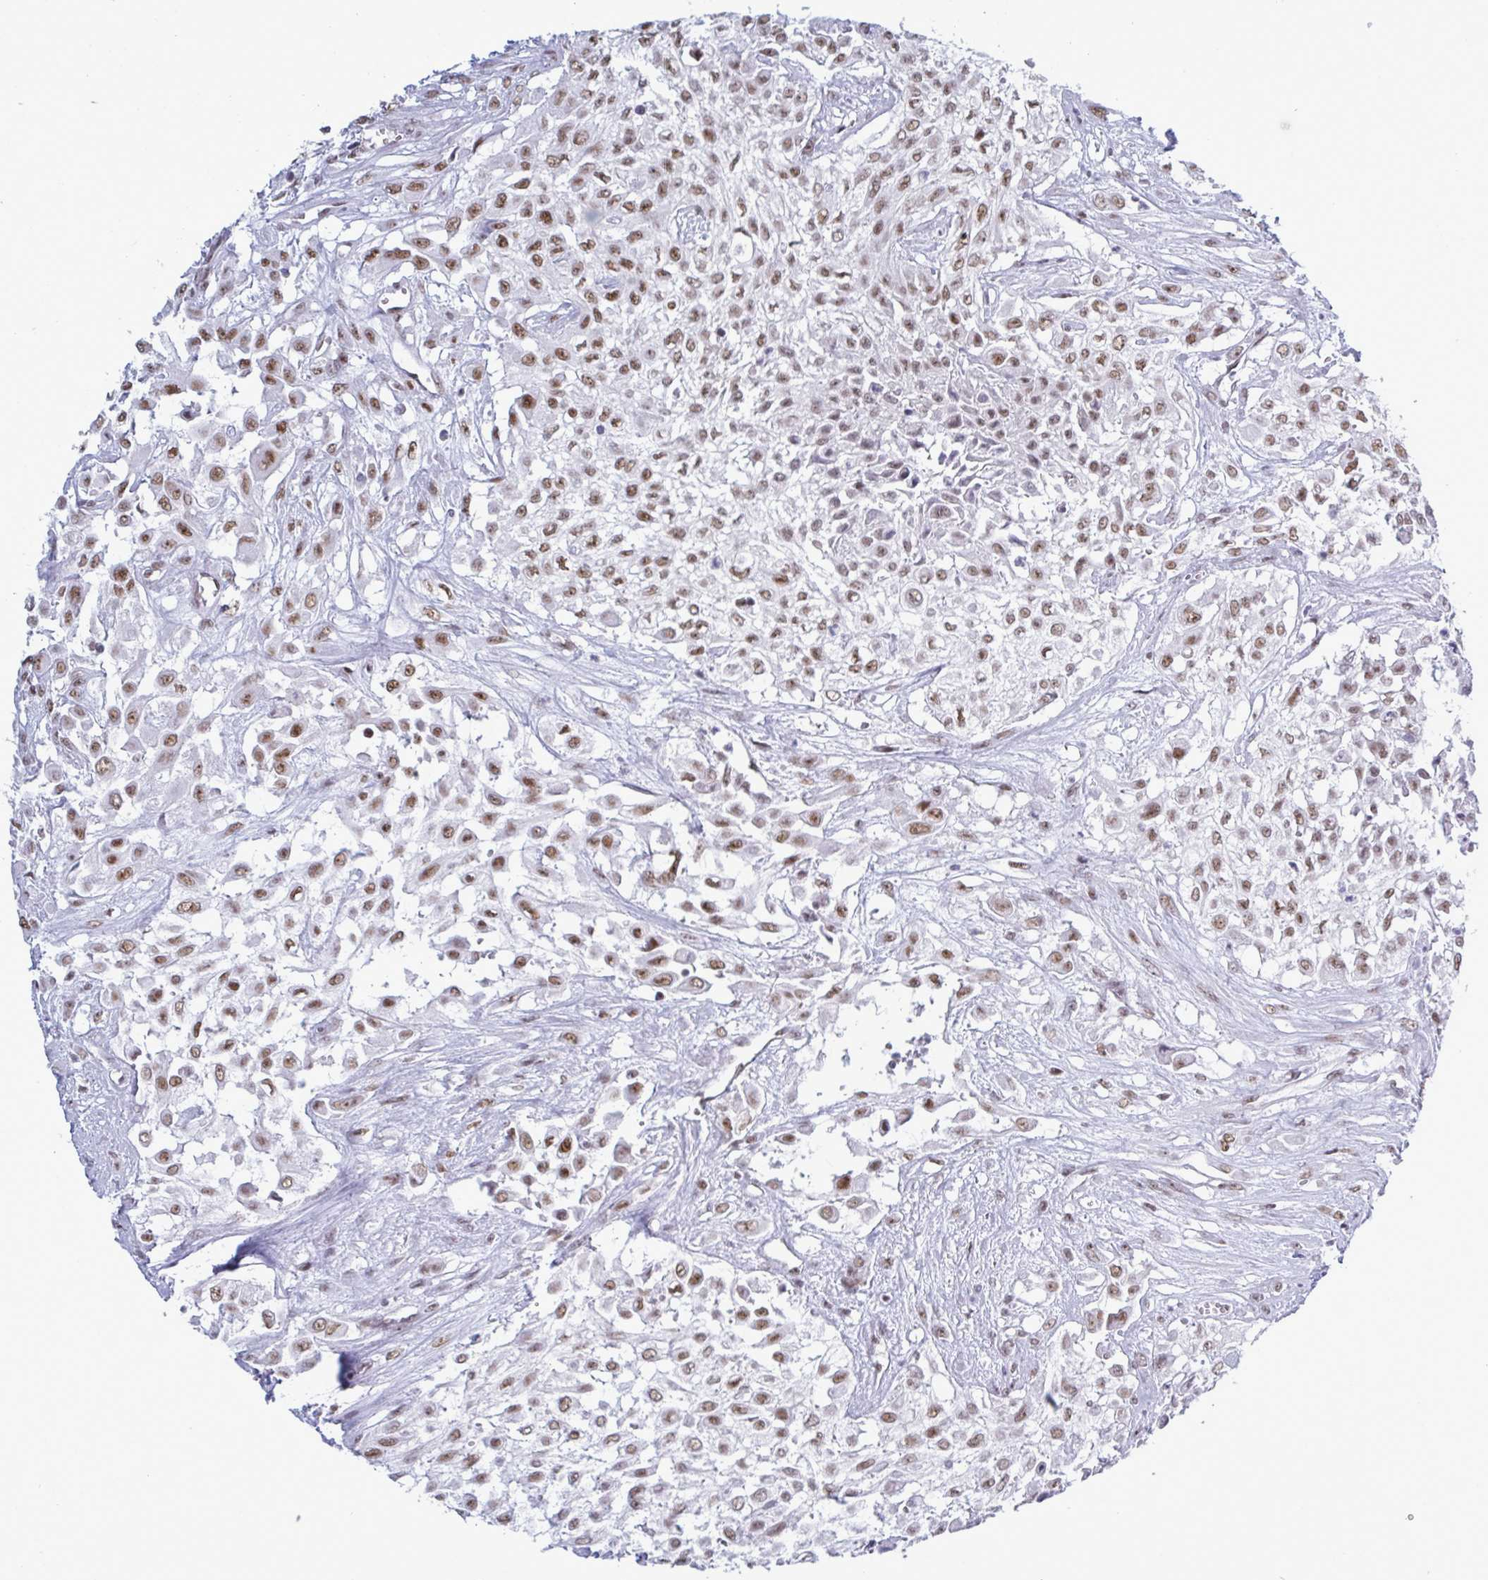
{"staining": {"intensity": "moderate", "quantity": ">75%", "location": "nuclear"}, "tissue": "urothelial cancer", "cell_type": "Tumor cells", "image_type": "cancer", "snomed": [{"axis": "morphology", "description": "Urothelial carcinoma, High grade"}, {"axis": "topography", "description": "Urinary bladder"}], "caption": "Moderate nuclear positivity is present in approximately >75% of tumor cells in urothelial cancer. Using DAB (brown) and hematoxylin (blue) stains, captured at high magnification using brightfield microscopy.", "gene": "PPP1R10", "patient": {"sex": "male", "age": 57}}